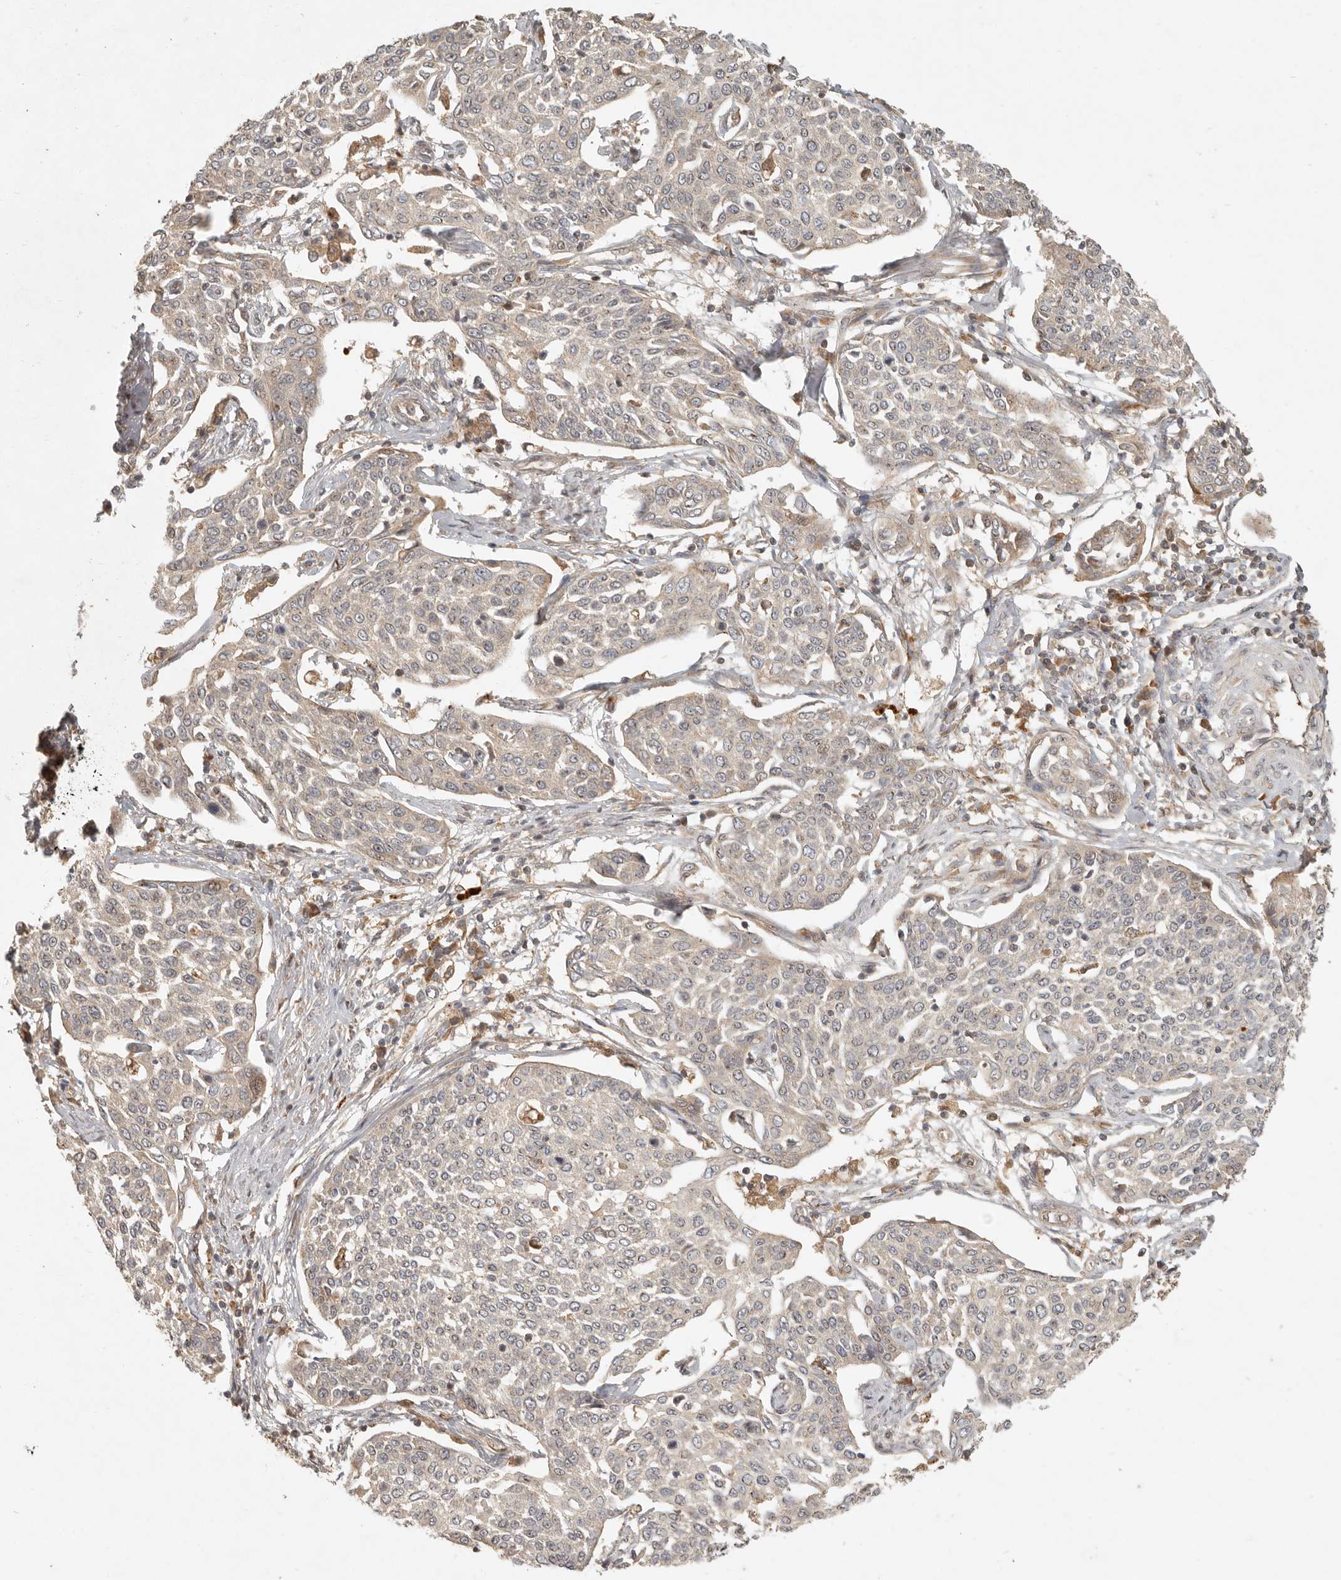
{"staining": {"intensity": "weak", "quantity": "<25%", "location": "cytoplasmic/membranous"}, "tissue": "cervical cancer", "cell_type": "Tumor cells", "image_type": "cancer", "snomed": [{"axis": "morphology", "description": "Squamous cell carcinoma, NOS"}, {"axis": "topography", "description": "Cervix"}], "caption": "Protein analysis of cervical cancer displays no significant staining in tumor cells.", "gene": "ANKRD61", "patient": {"sex": "female", "age": 34}}